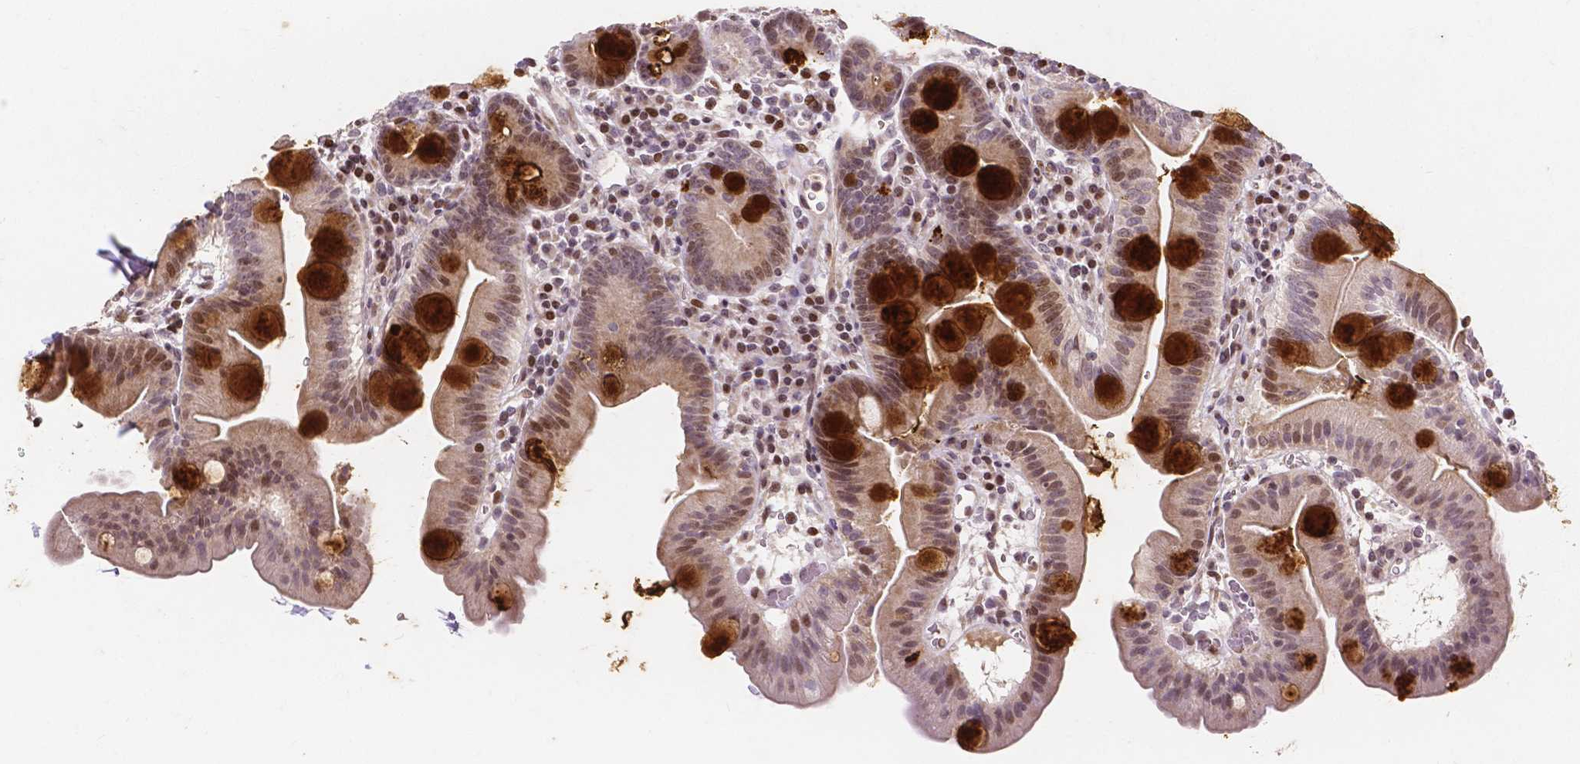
{"staining": {"intensity": "strong", "quantity": "25%-75%", "location": "cytoplasmic/membranous"}, "tissue": "duodenum", "cell_type": "Glandular cells", "image_type": "normal", "snomed": [{"axis": "morphology", "description": "Normal tissue, NOS"}, {"axis": "topography", "description": "Duodenum"}], "caption": "Brown immunohistochemical staining in normal human duodenum demonstrates strong cytoplasmic/membranous staining in approximately 25%-75% of glandular cells. The staining is performed using DAB (3,3'-diaminobenzidine) brown chromogen to label protein expression. The nuclei are counter-stained blue using hematoxylin.", "gene": "PTPN18", "patient": {"sex": "male", "age": 59}}